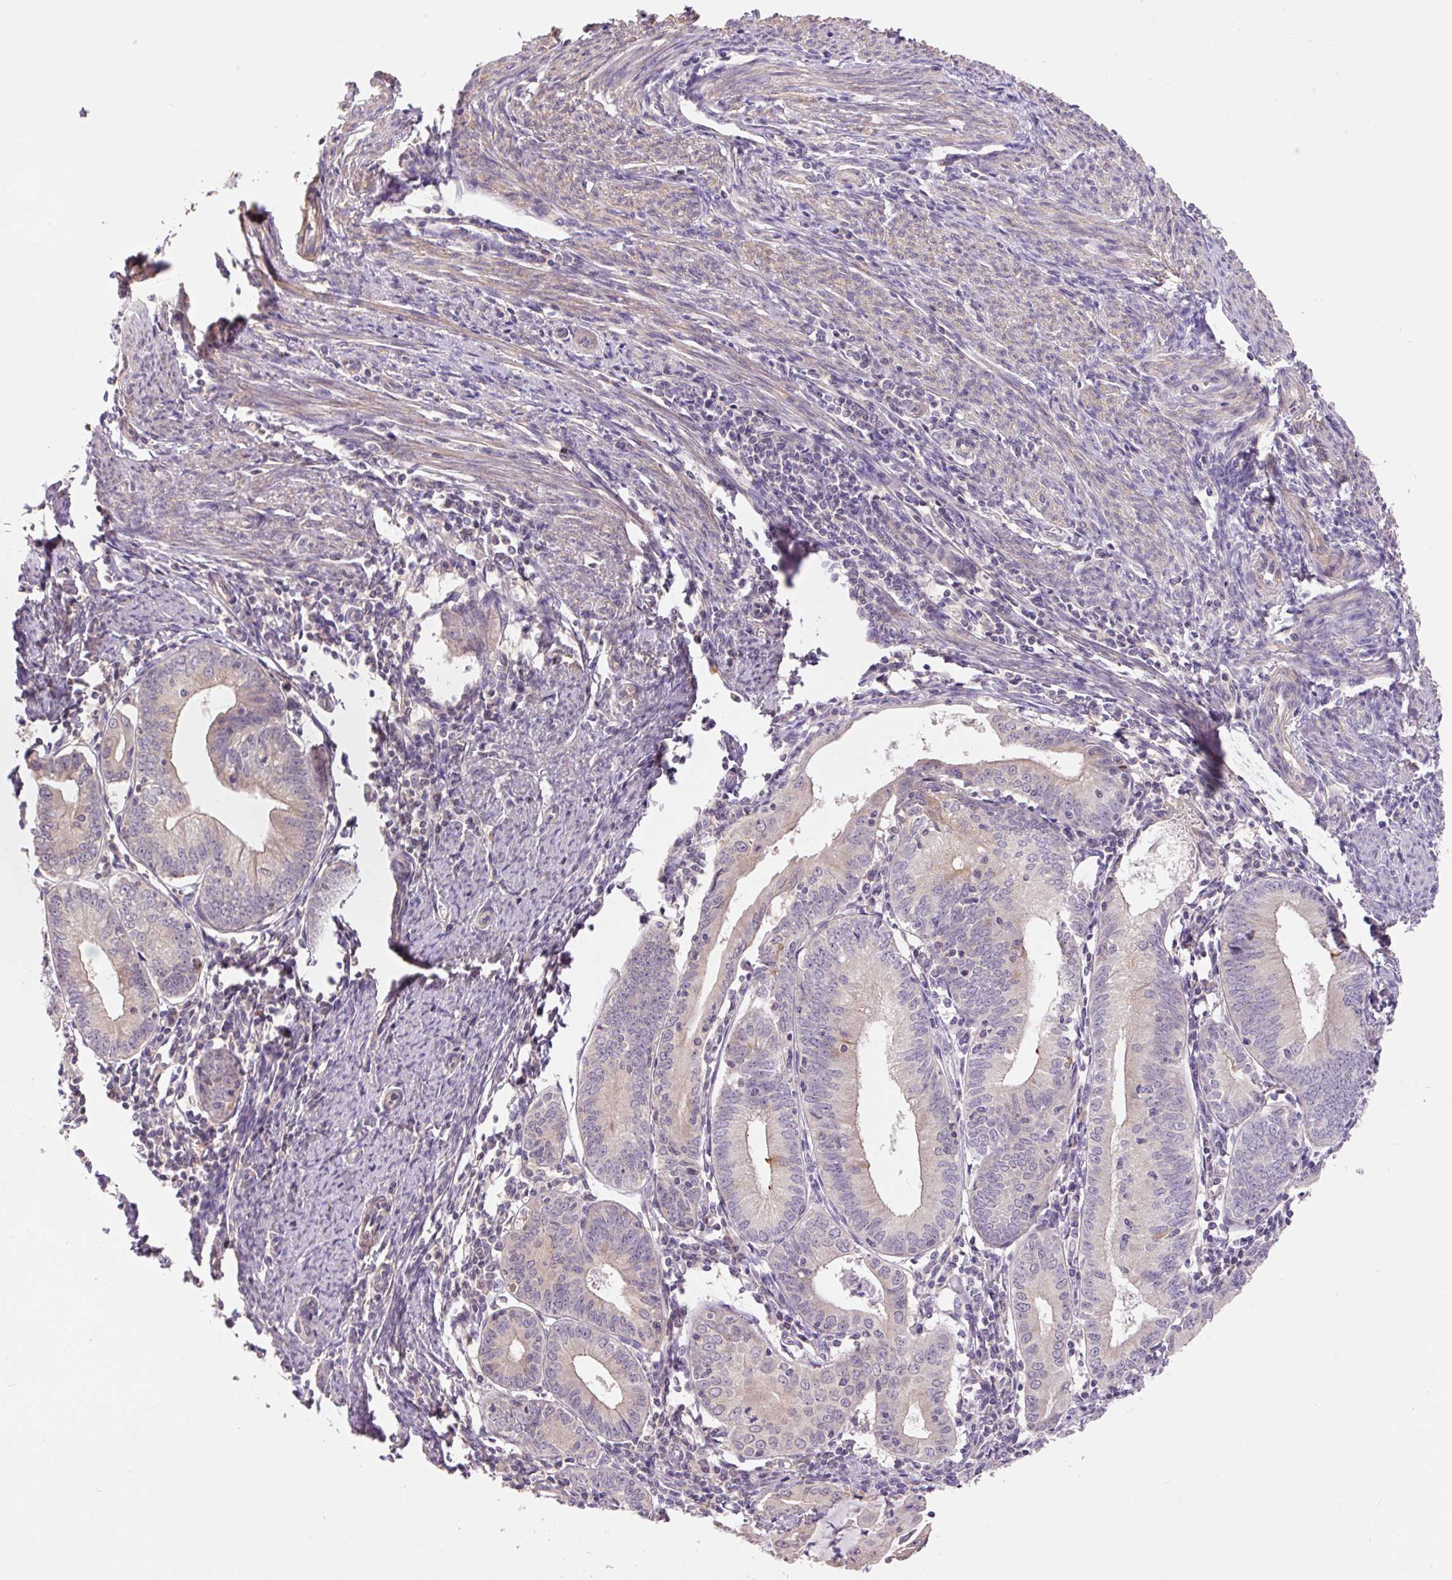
{"staining": {"intensity": "moderate", "quantity": "25%-75%", "location": "cytoplasmic/membranous"}, "tissue": "endometrial cancer", "cell_type": "Tumor cells", "image_type": "cancer", "snomed": [{"axis": "morphology", "description": "Adenocarcinoma, NOS"}, {"axis": "topography", "description": "Endometrium"}], "caption": "Tumor cells display moderate cytoplasmic/membranous expression in about 25%-75% of cells in endometrial cancer.", "gene": "COX8A", "patient": {"sex": "female", "age": 60}}